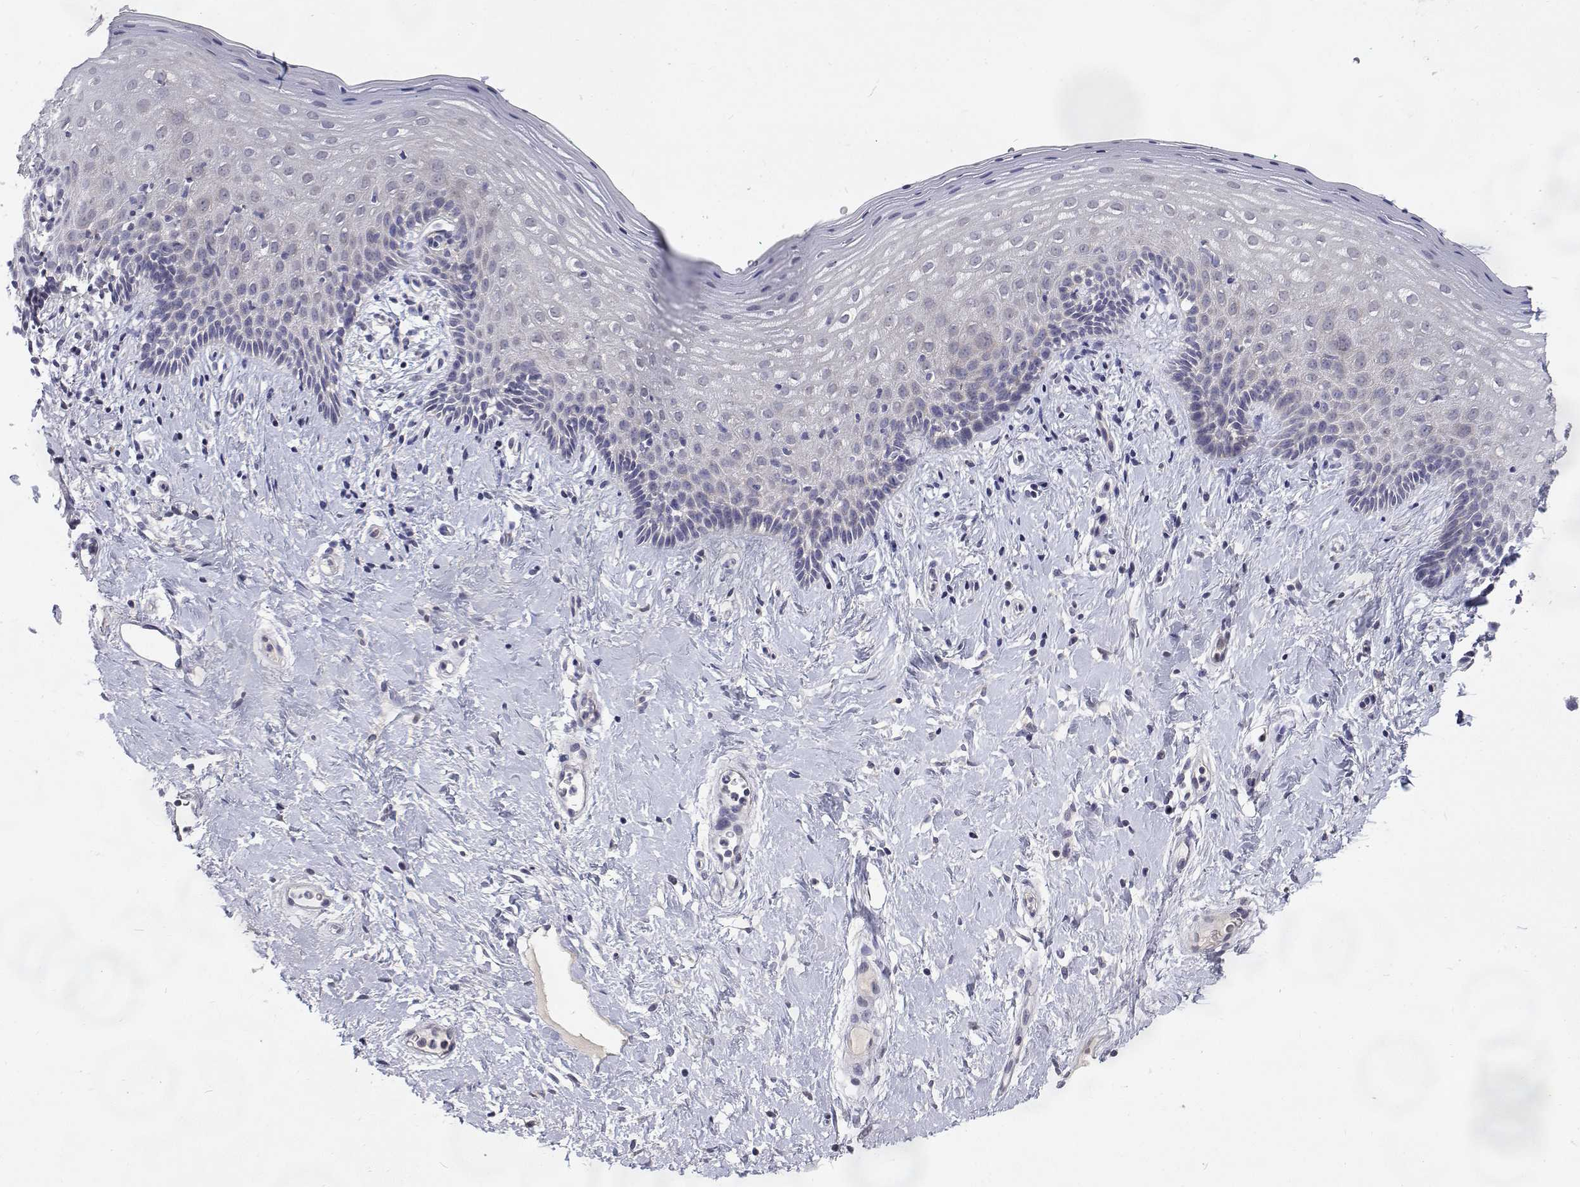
{"staining": {"intensity": "negative", "quantity": "none", "location": "none"}, "tissue": "vagina", "cell_type": "Squamous epithelial cells", "image_type": "normal", "snomed": [{"axis": "morphology", "description": "Normal tissue, NOS"}, {"axis": "topography", "description": "Vagina"}], "caption": "High power microscopy image of an IHC histopathology image of normal vagina, revealing no significant staining in squamous epithelial cells. The staining was performed using DAB (3,3'-diaminobenzidine) to visualize the protein expression in brown, while the nuclei were stained in blue with hematoxylin (Magnification: 20x).", "gene": "TRIM60", "patient": {"sex": "female", "age": 42}}